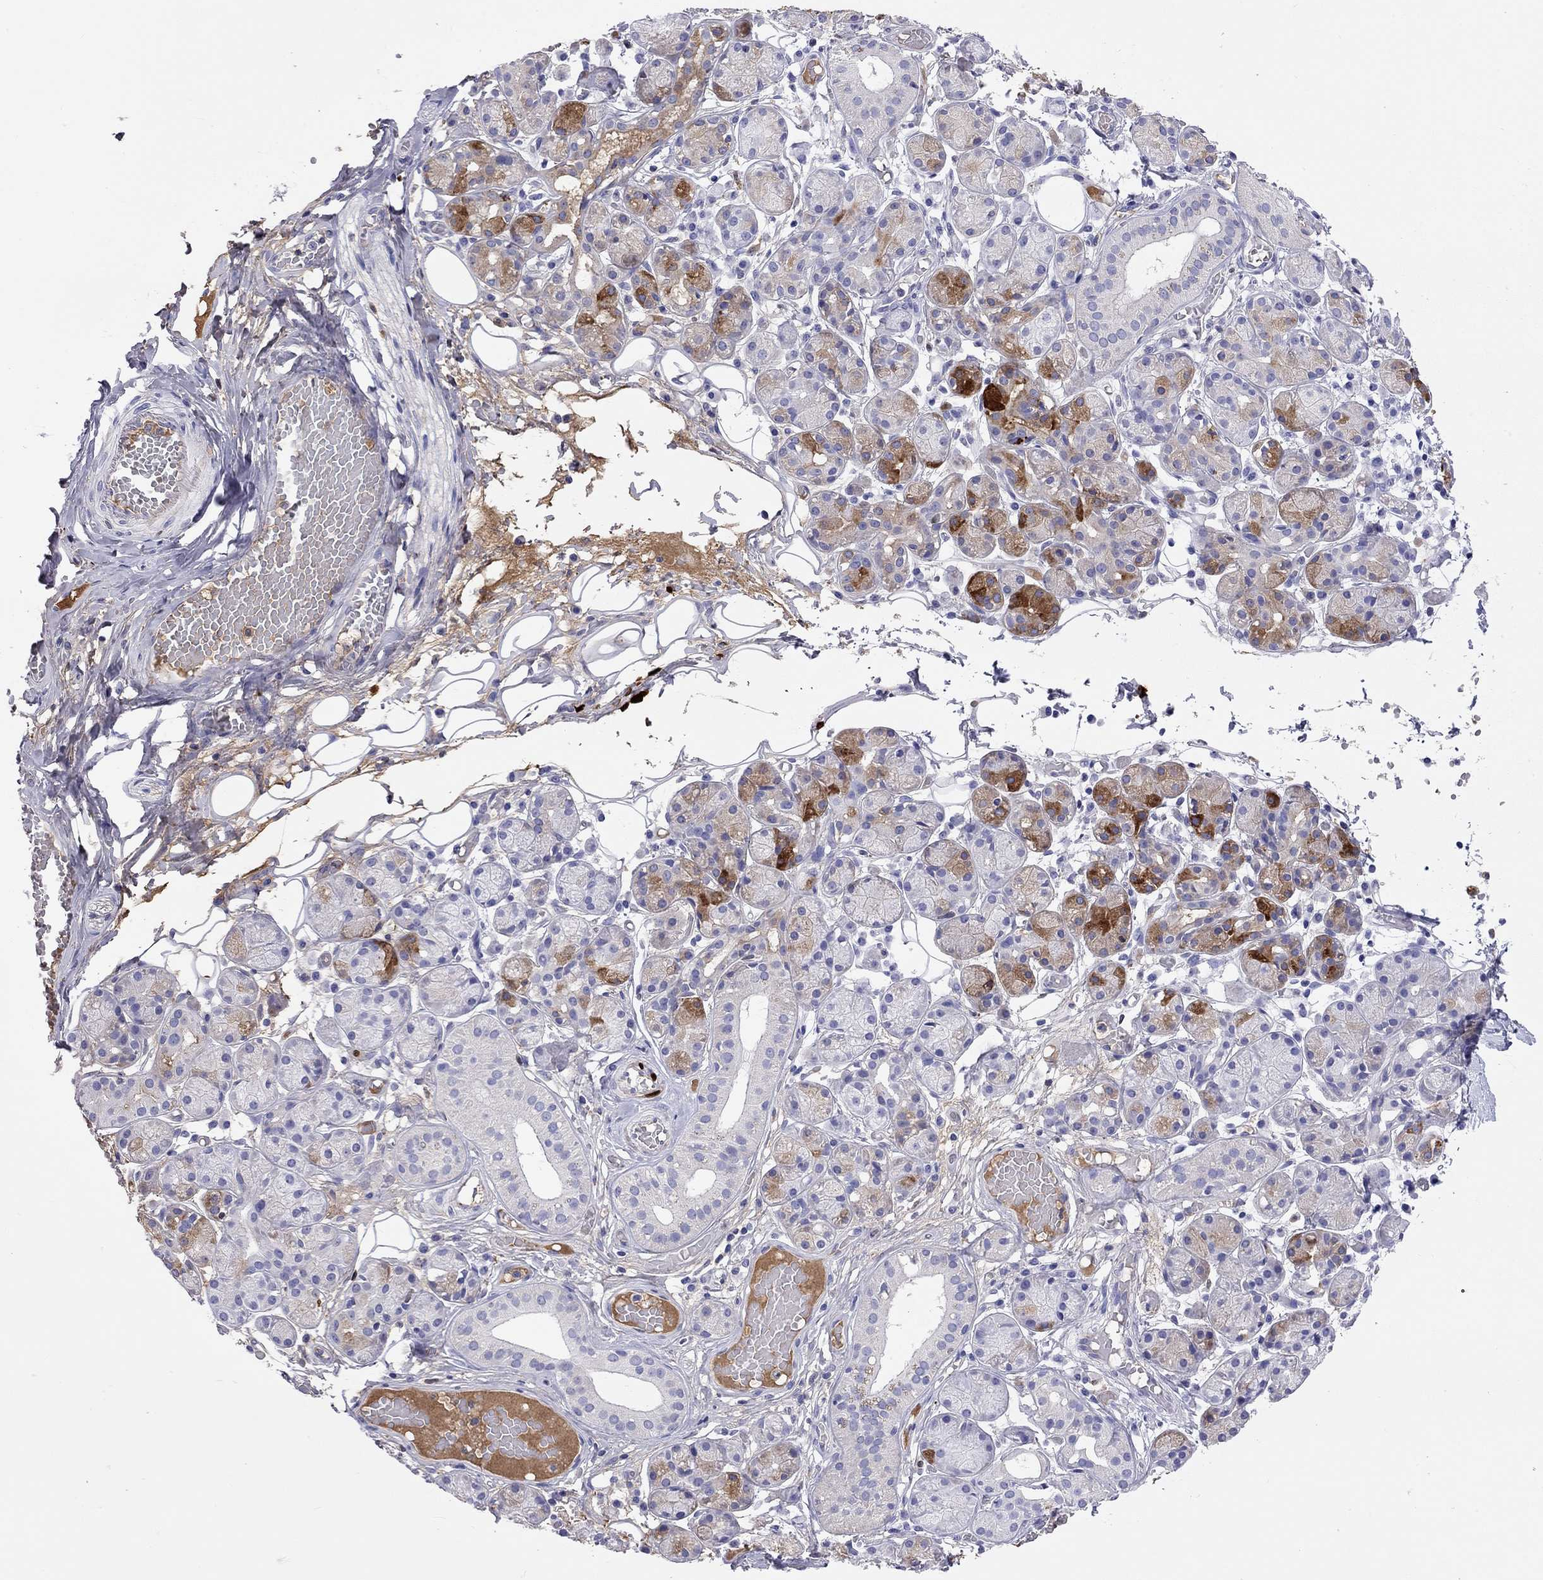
{"staining": {"intensity": "strong", "quantity": "<25%", "location": "cytoplasmic/membranous"}, "tissue": "salivary gland", "cell_type": "Glandular cells", "image_type": "normal", "snomed": [{"axis": "morphology", "description": "Normal tissue, NOS"}, {"axis": "topography", "description": "Salivary gland"}, {"axis": "topography", "description": "Peripheral nerve tissue"}], "caption": "Immunohistochemistry histopathology image of unremarkable salivary gland: human salivary gland stained using IHC shows medium levels of strong protein expression localized specifically in the cytoplasmic/membranous of glandular cells, appearing as a cytoplasmic/membranous brown color.", "gene": "SERPINA3", "patient": {"sex": "male", "age": 71}}